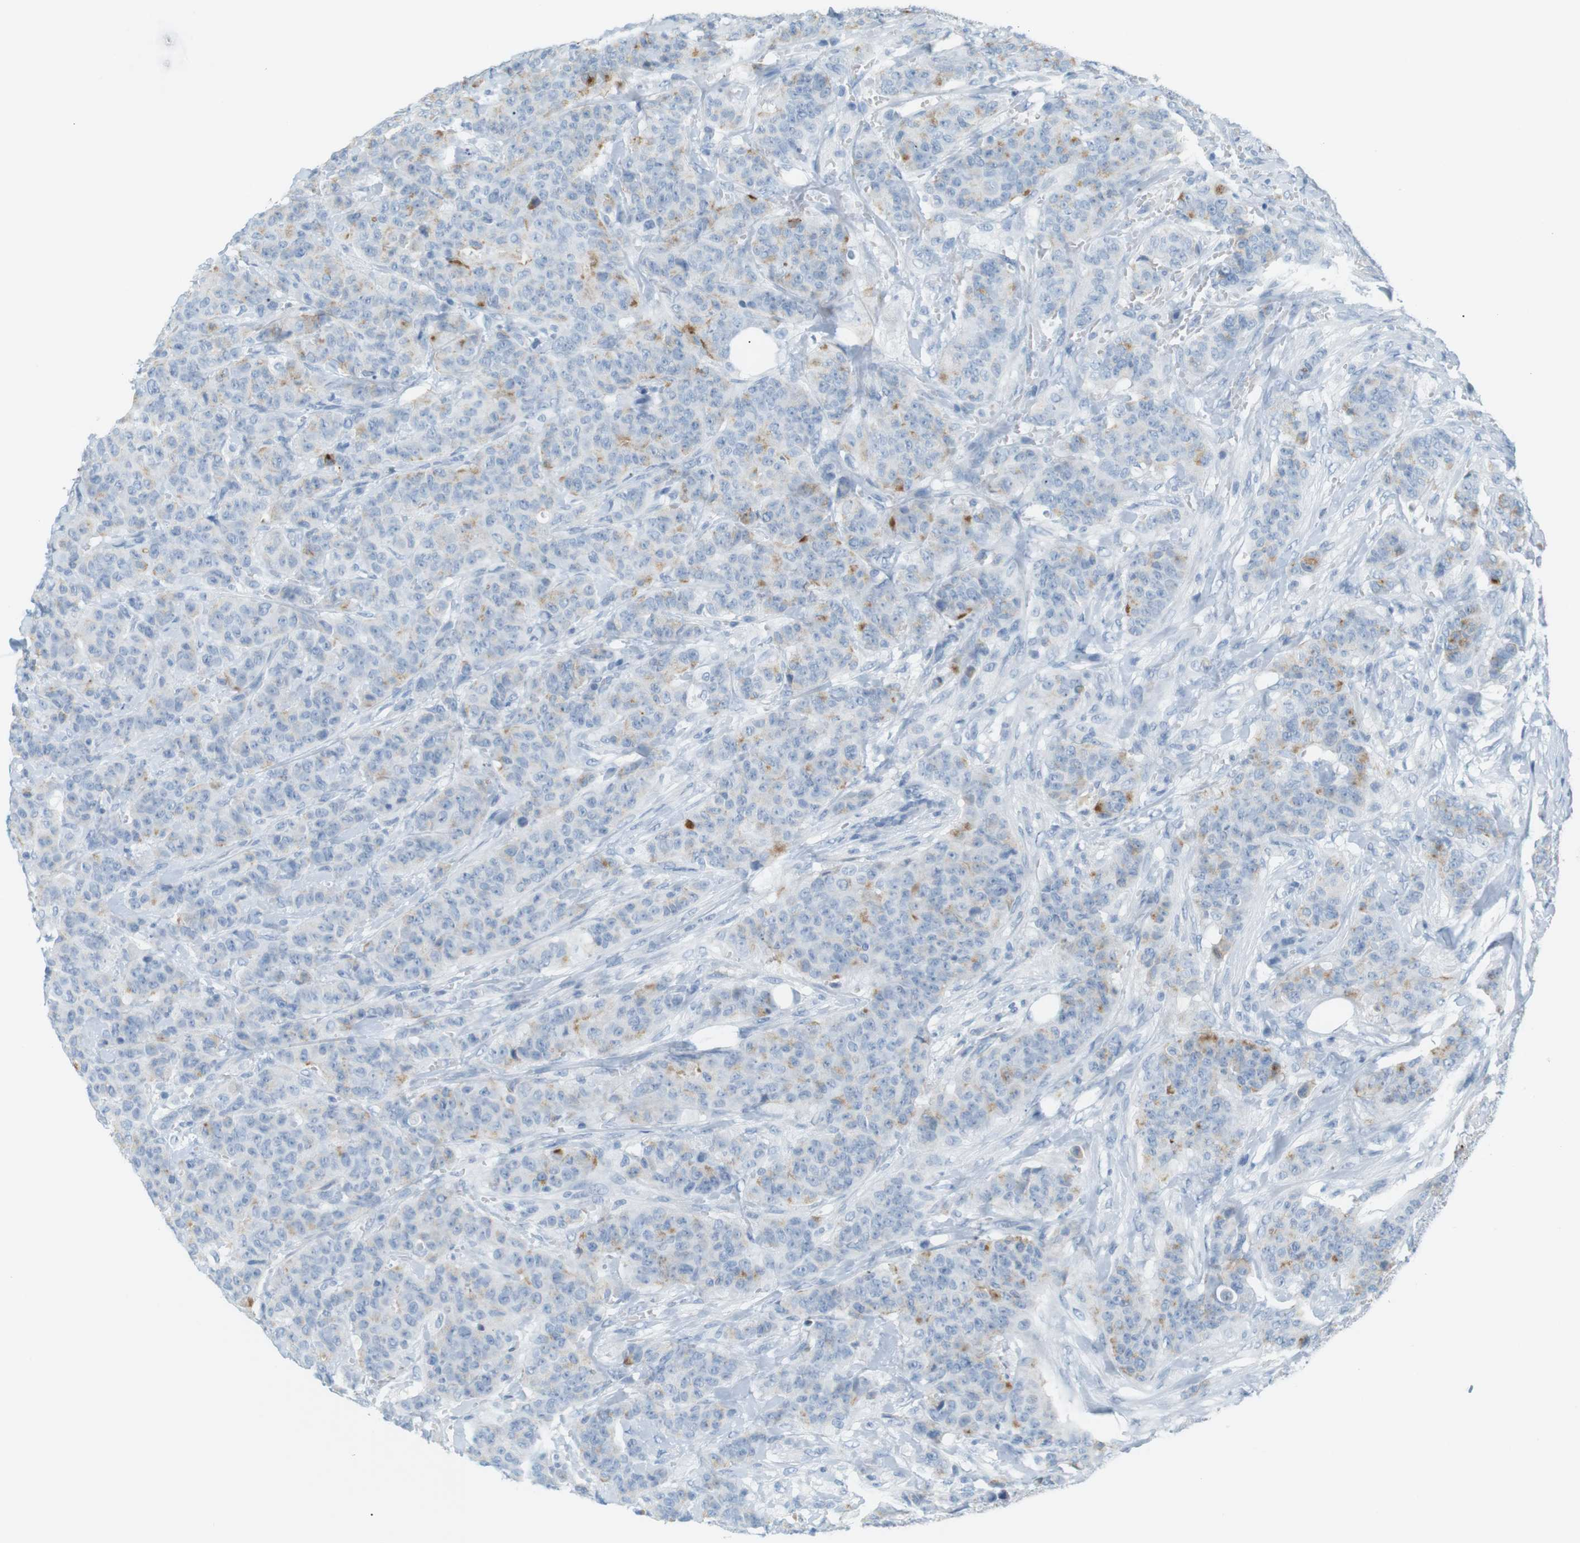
{"staining": {"intensity": "weak", "quantity": "<25%", "location": "cytoplasmic/membranous"}, "tissue": "breast cancer", "cell_type": "Tumor cells", "image_type": "cancer", "snomed": [{"axis": "morphology", "description": "Normal tissue, NOS"}, {"axis": "morphology", "description": "Duct carcinoma"}, {"axis": "topography", "description": "Breast"}], "caption": "Immunohistochemistry micrograph of neoplastic tissue: human invasive ductal carcinoma (breast) stained with DAB demonstrates no significant protein expression in tumor cells.", "gene": "AZGP1", "patient": {"sex": "female", "age": 40}}